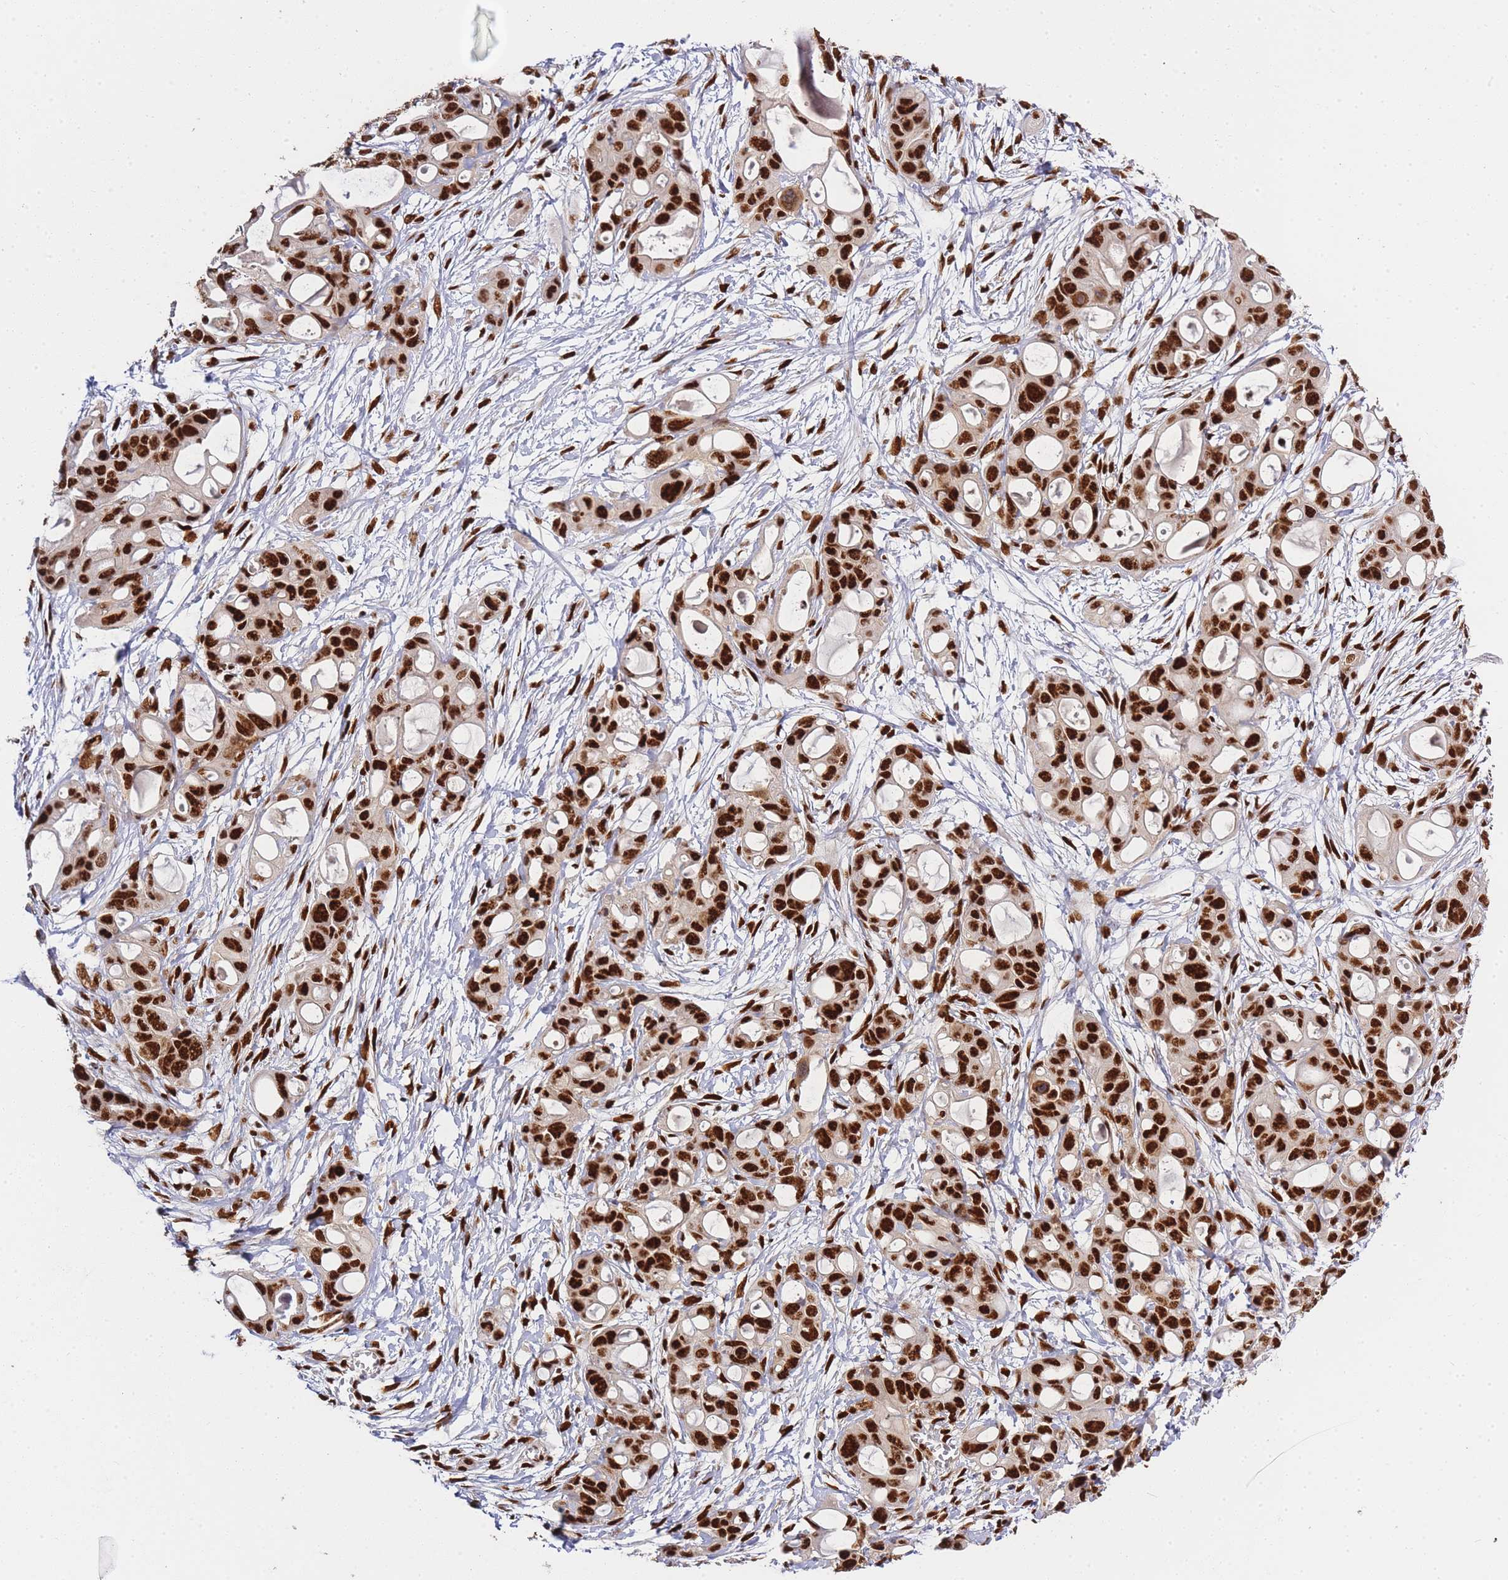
{"staining": {"intensity": "strong", "quantity": ">75%", "location": "nuclear"}, "tissue": "ovarian cancer", "cell_type": "Tumor cells", "image_type": "cancer", "snomed": [{"axis": "morphology", "description": "Cystadenocarcinoma, mucinous, NOS"}, {"axis": "topography", "description": "Ovary"}], "caption": "Immunohistochemistry of human ovarian cancer (mucinous cystadenocarcinoma) displays high levels of strong nuclear staining in approximately >75% of tumor cells.", "gene": "PRKDC", "patient": {"sex": "female", "age": 70}}